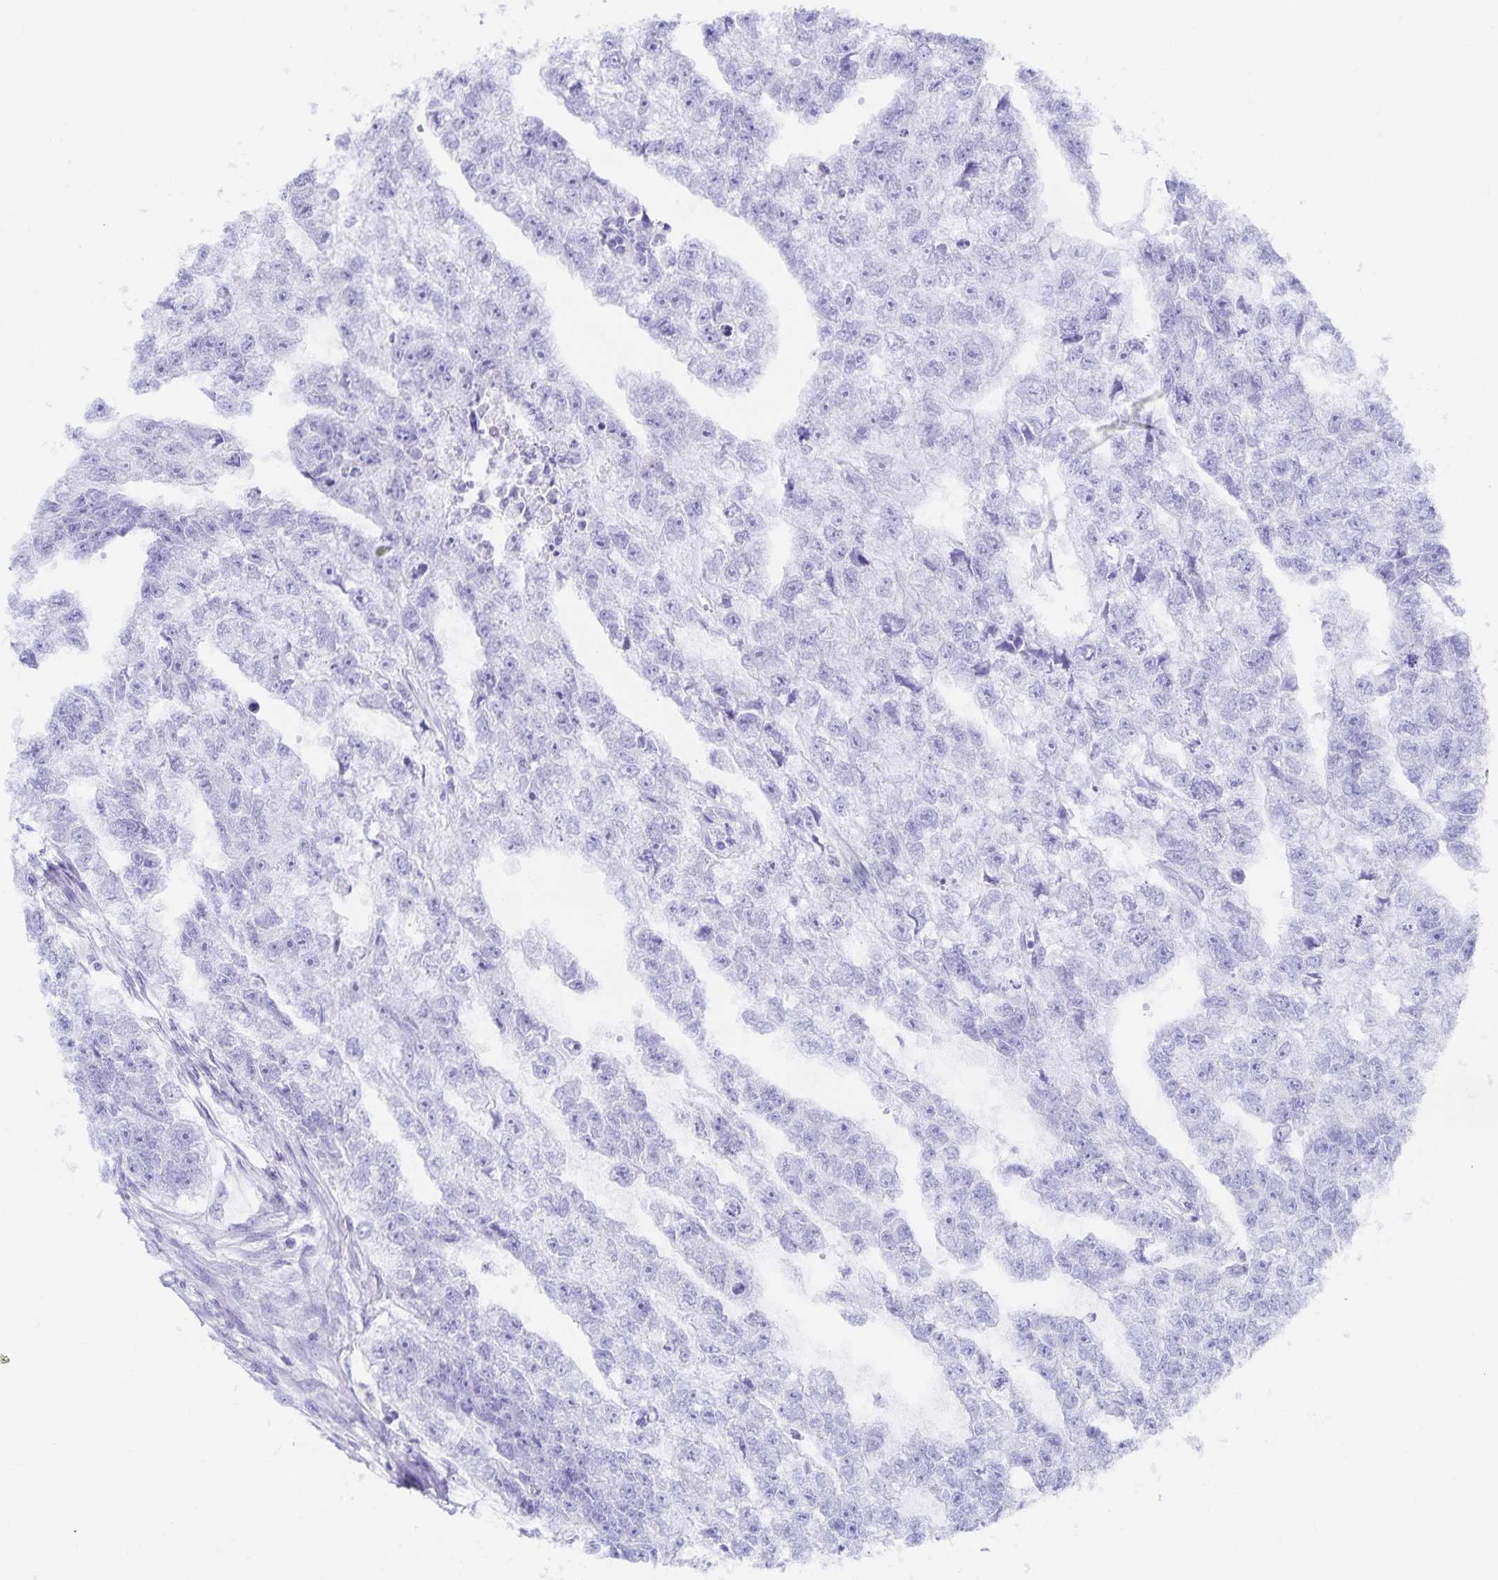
{"staining": {"intensity": "negative", "quantity": "none", "location": "none"}, "tissue": "testis cancer", "cell_type": "Tumor cells", "image_type": "cancer", "snomed": [{"axis": "morphology", "description": "Carcinoma, Embryonal, NOS"}, {"axis": "morphology", "description": "Teratoma, malignant, NOS"}, {"axis": "topography", "description": "Testis"}], "caption": "Testis embryonal carcinoma was stained to show a protein in brown. There is no significant staining in tumor cells.", "gene": "SNTN", "patient": {"sex": "male", "age": 44}}